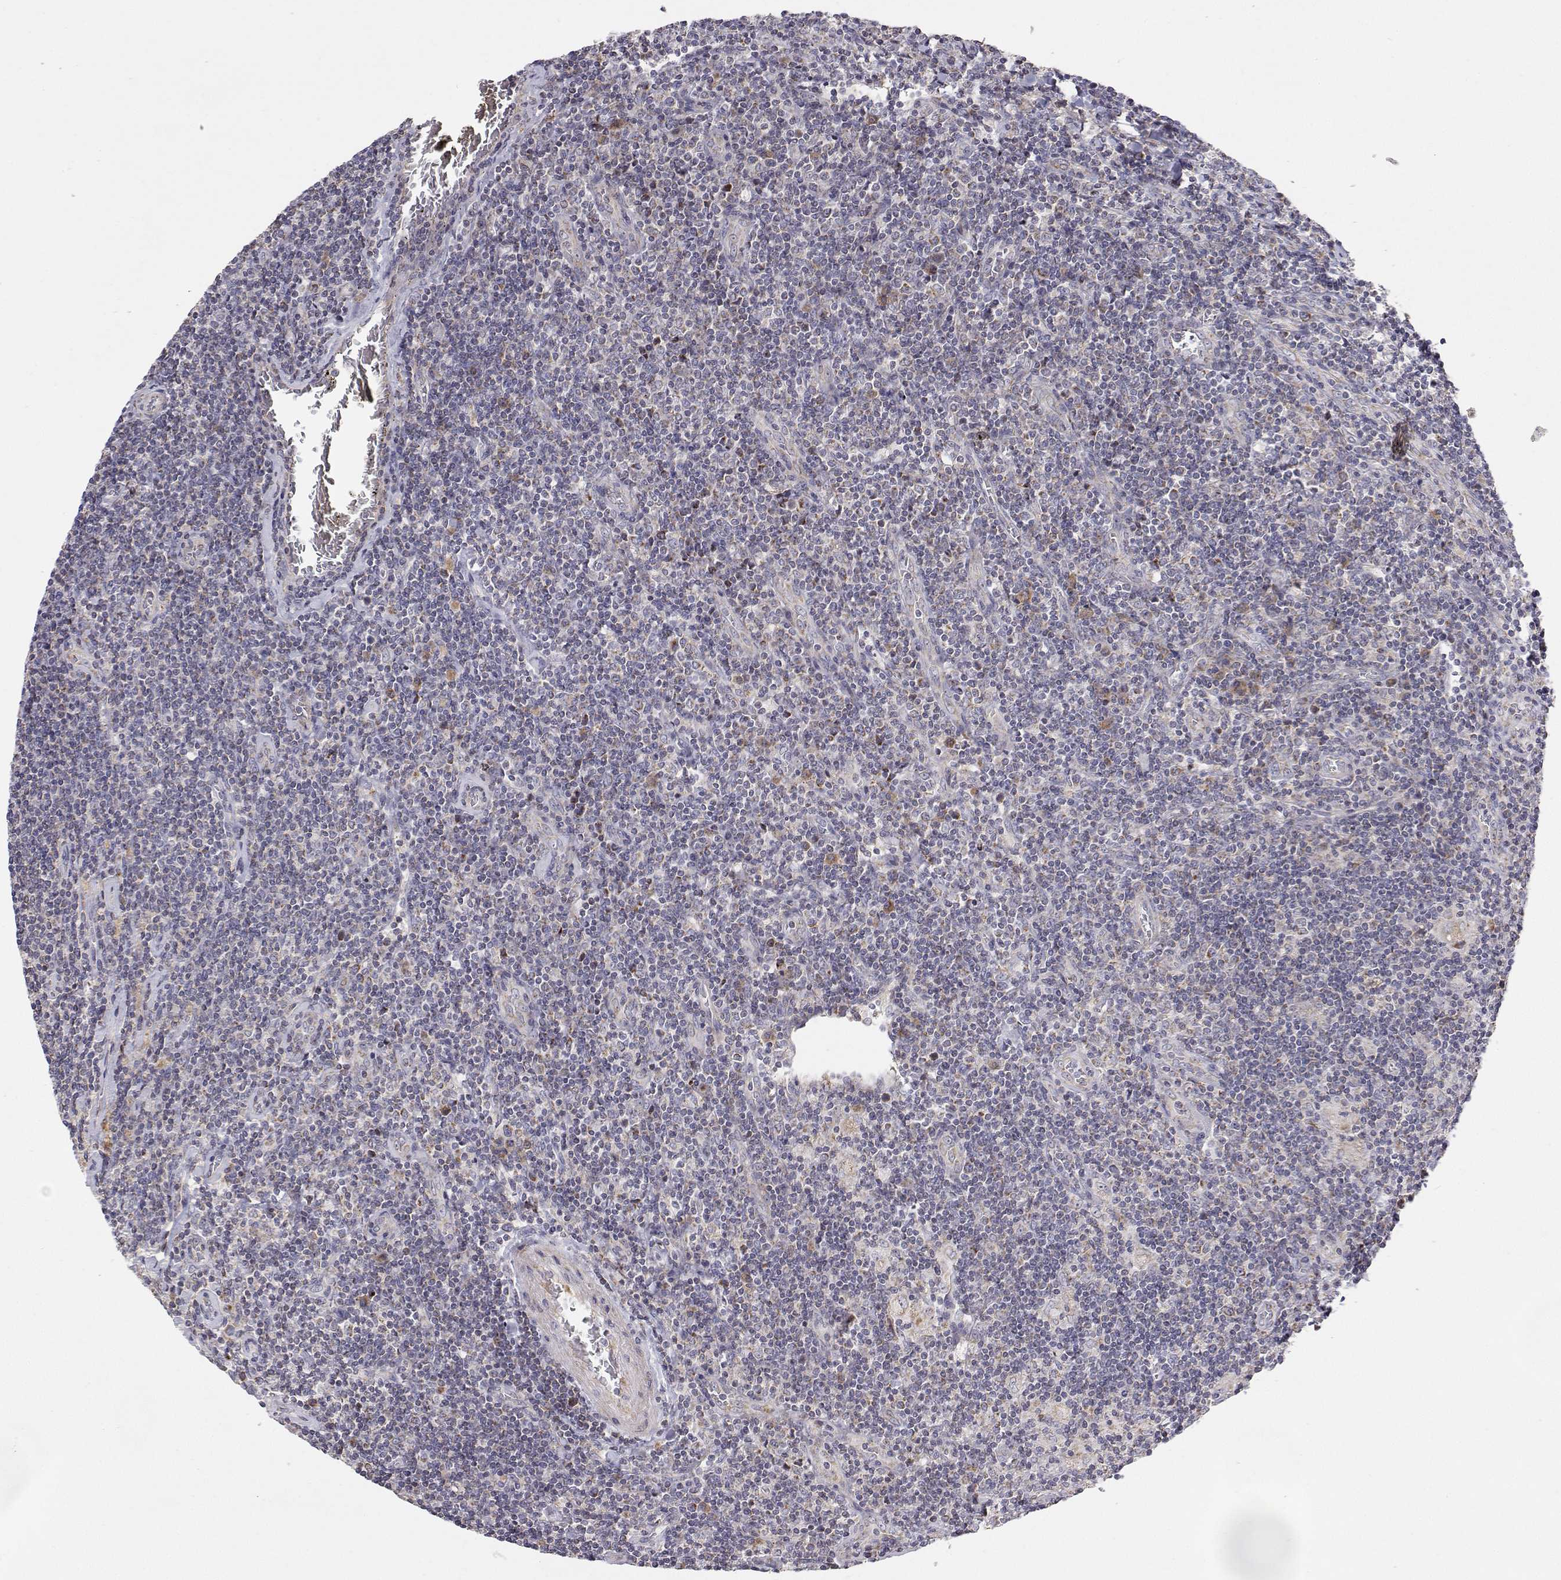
{"staining": {"intensity": "moderate", "quantity": "25%-75%", "location": "cytoplasmic/membranous"}, "tissue": "lymphoma", "cell_type": "Tumor cells", "image_type": "cancer", "snomed": [{"axis": "morphology", "description": "Hodgkin's disease, NOS"}, {"axis": "topography", "description": "Lymph node"}], "caption": "Protein expression by IHC shows moderate cytoplasmic/membranous staining in about 25%-75% of tumor cells in Hodgkin's disease.", "gene": "MRPL3", "patient": {"sex": "male", "age": 40}}